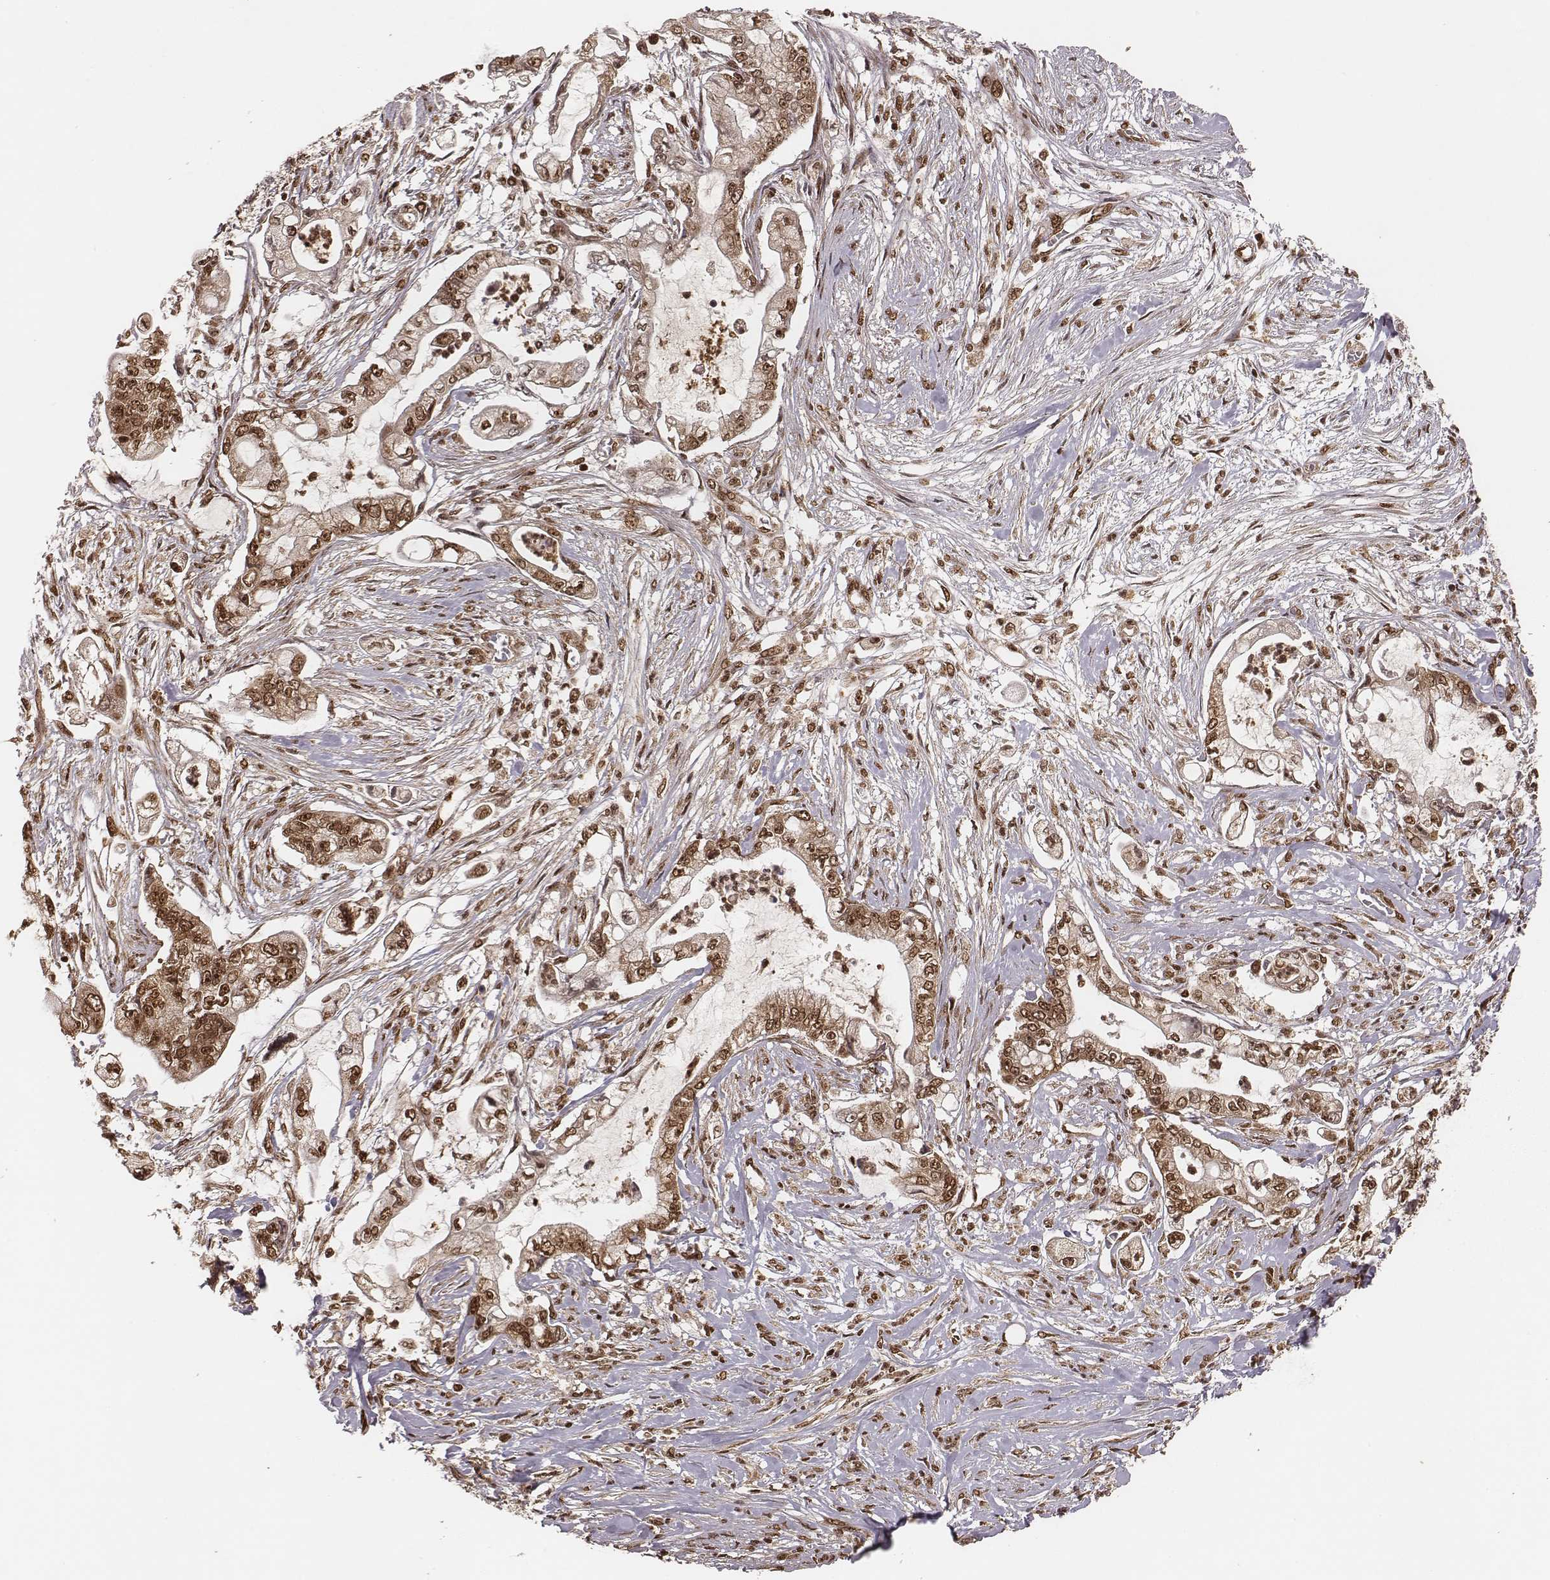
{"staining": {"intensity": "moderate", "quantity": ">75%", "location": "nuclear"}, "tissue": "pancreatic cancer", "cell_type": "Tumor cells", "image_type": "cancer", "snomed": [{"axis": "morphology", "description": "Adenocarcinoma, NOS"}, {"axis": "topography", "description": "Pancreas"}], "caption": "Immunohistochemistry (IHC) histopathology image of pancreatic adenocarcinoma stained for a protein (brown), which displays medium levels of moderate nuclear expression in about >75% of tumor cells.", "gene": "NFX1", "patient": {"sex": "female", "age": 69}}